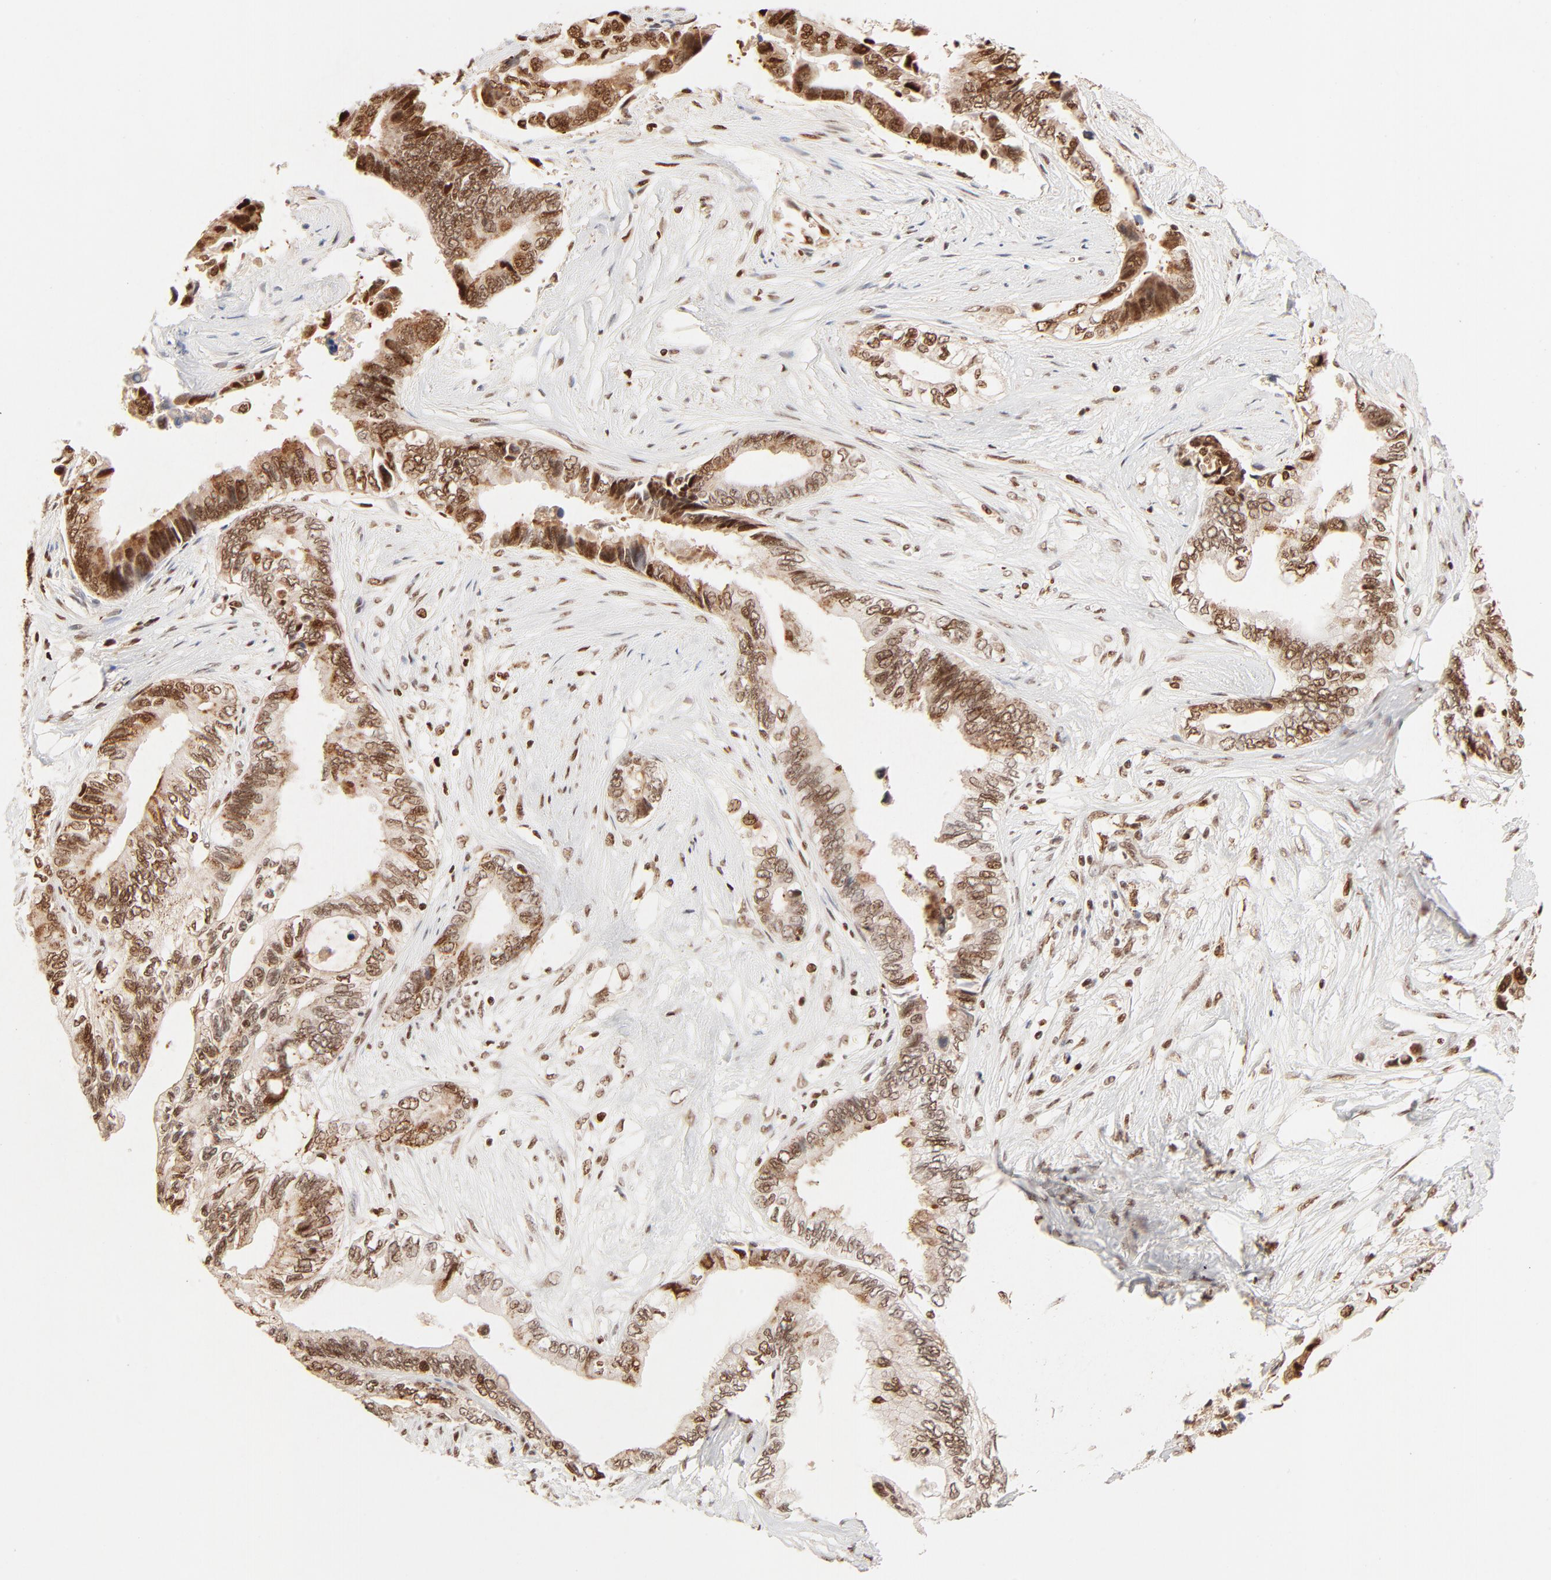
{"staining": {"intensity": "moderate", "quantity": ">75%", "location": "cytoplasmic/membranous,nuclear"}, "tissue": "pancreatic cancer", "cell_type": "Tumor cells", "image_type": "cancer", "snomed": [{"axis": "morphology", "description": "Adenocarcinoma, NOS"}, {"axis": "topography", "description": "Pancreas"}], "caption": "Brown immunohistochemical staining in pancreatic cancer (adenocarcinoma) demonstrates moderate cytoplasmic/membranous and nuclear expression in approximately >75% of tumor cells. (IHC, brightfield microscopy, high magnification).", "gene": "FAM50A", "patient": {"sex": "female", "age": 66}}